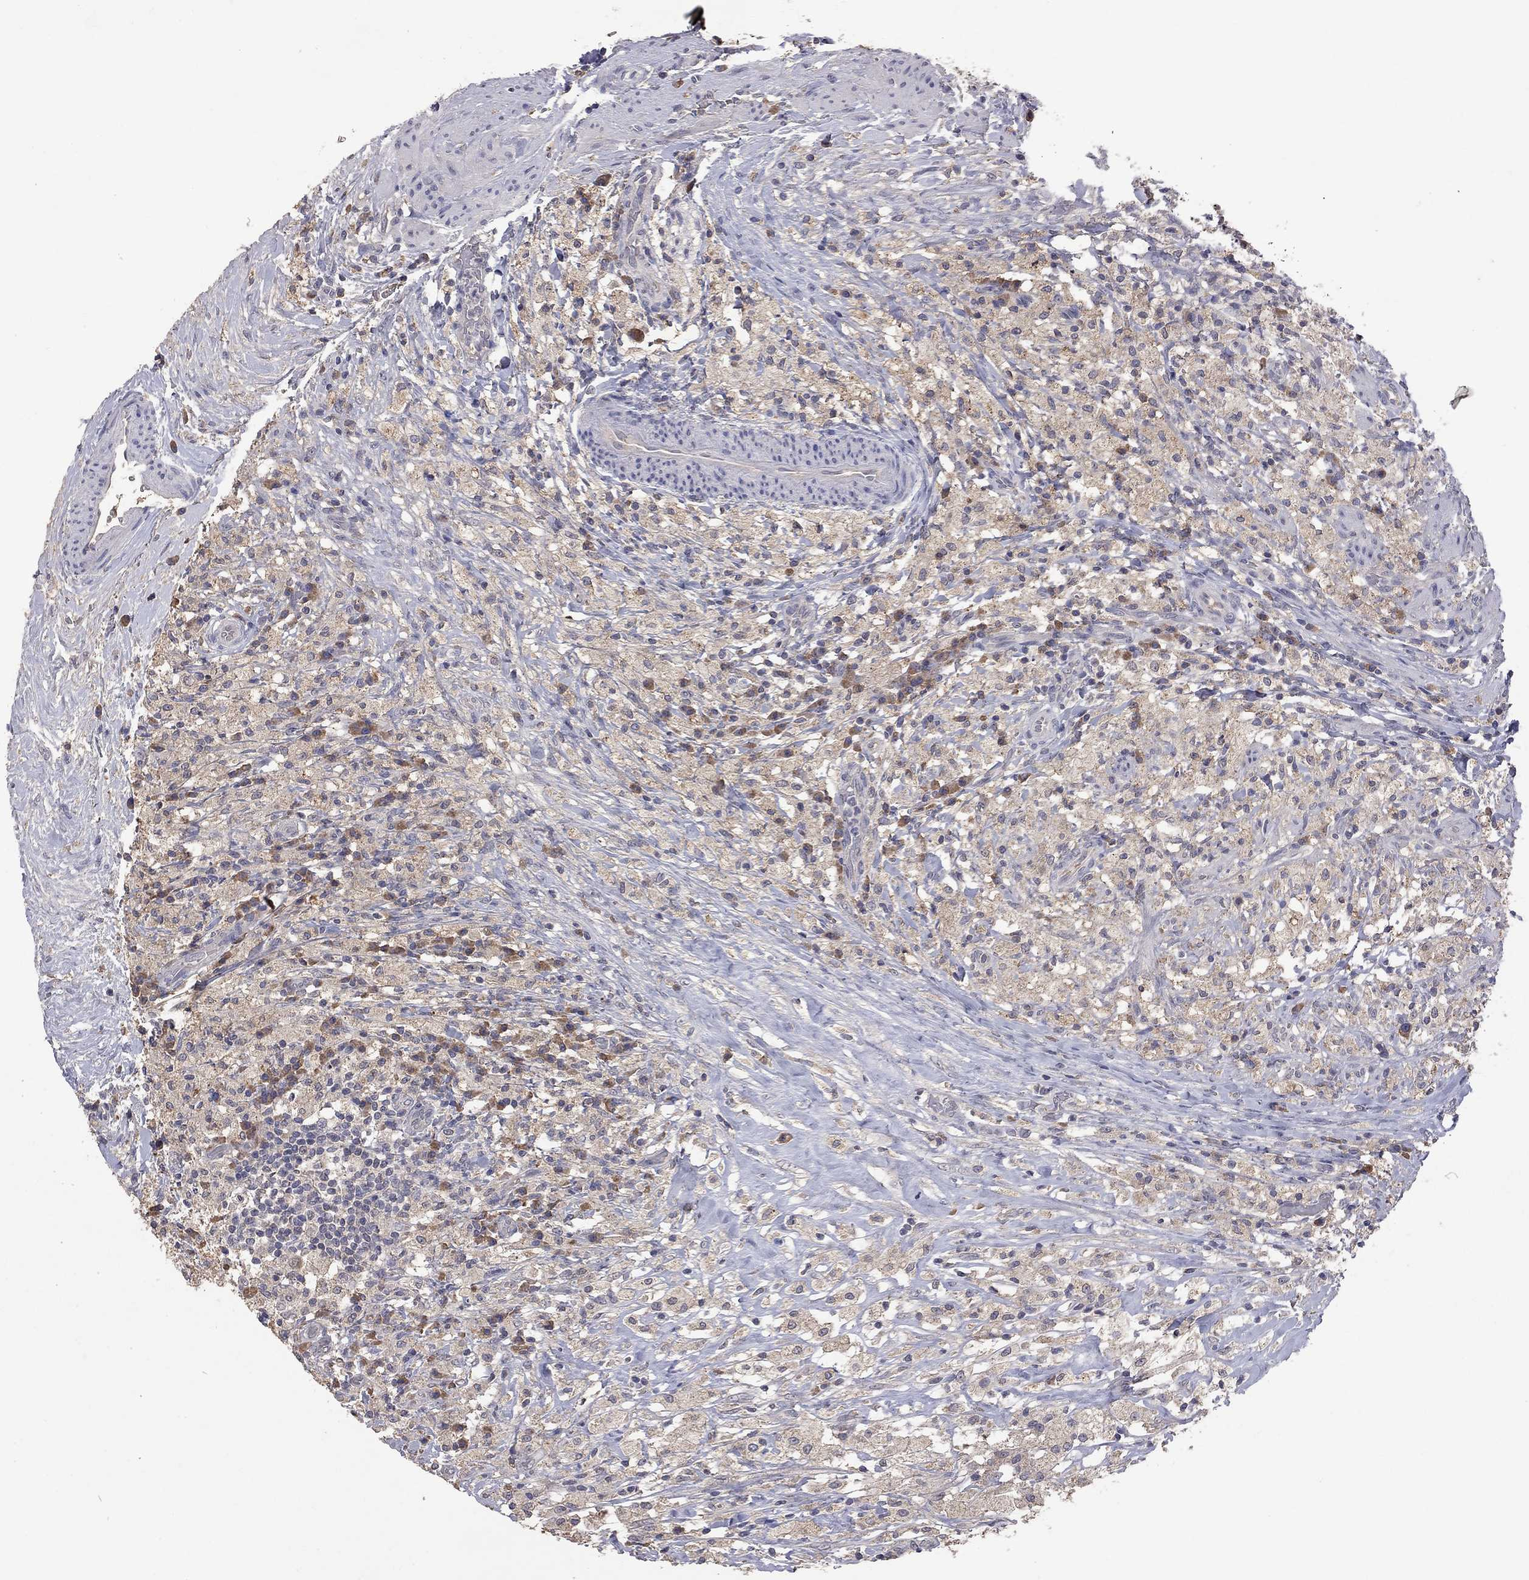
{"staining": {"intensity": "weak", "quantity": ">75%", "location": "cytoplasmic/membranous"}, "tissue": "testis cancer", "cell_type": "Tumor cells", "image_type": "cancer", "snomed": [{"axis": "morphology", "description": "Necrosis, NOS"}, {"axis": "morphology", "description": "Carcinoma, Embryonal, NOS"}, {"axis": "topography", "description": "Testis"}], "caption": "Human testis cancer (embryonal carcinoma) stained with a brown dye shows weak cytoplasmic/membranous positive positivity in about >75% of tumor cells.", "gene": "HTR6", "patient": {"sex": "male", "age": 19}}